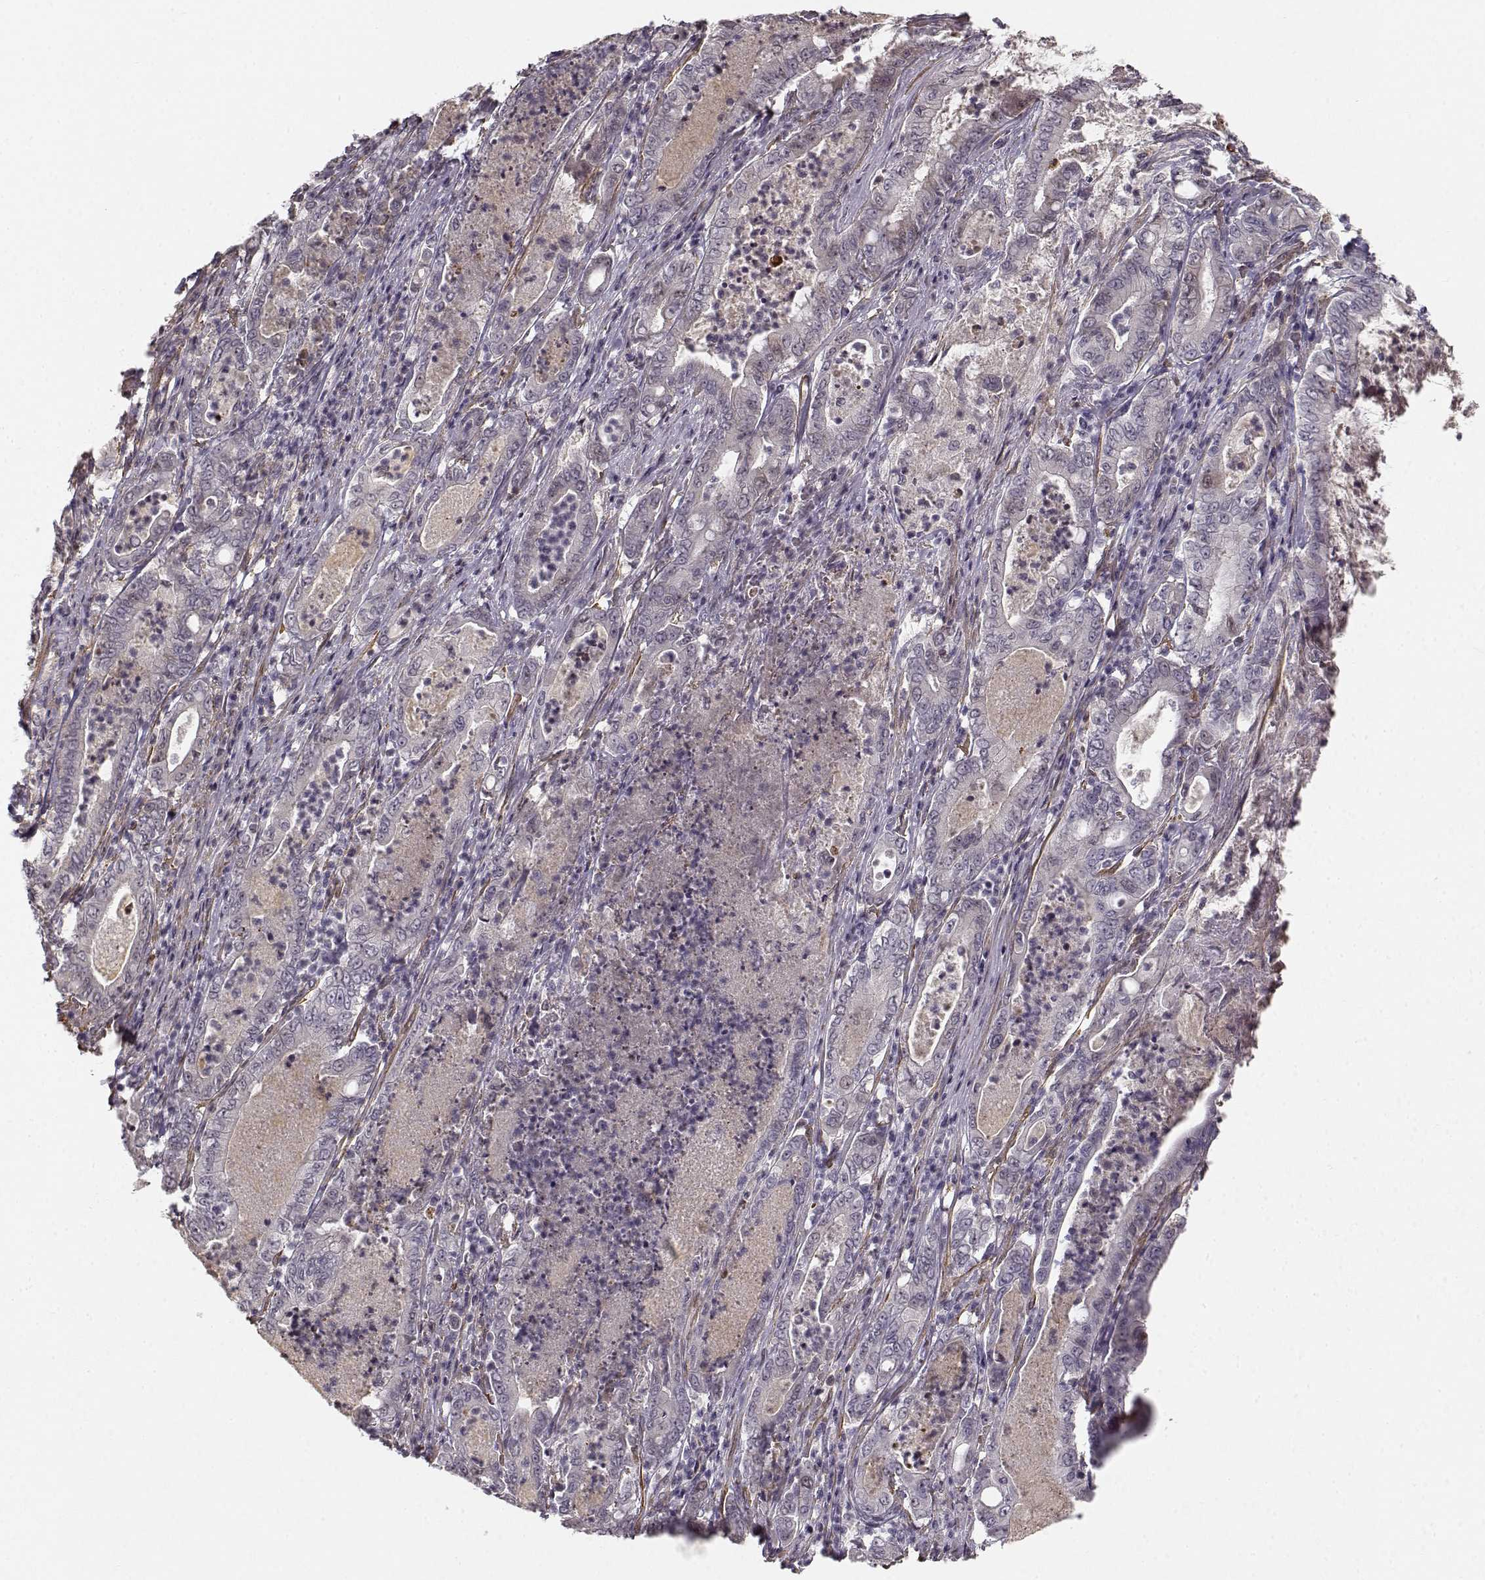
{"staining": {"intensity": "negative", "quantity": "none", "location": "none"}, "tissue": "pancreatic cancer", "cell_type": "Tumor cells", "image_type": "cancer", "snomed": [{"axis": "morphology", "description": "Adenocarcinoma, NOS"}, {"axis": "topography", "description": "Pancreas"}], "caption": "IHC photomicrograph of neoplastic tissue: human pancreatic cancer (adenocarcinoma) stained with DAB (3,3'-diaminobenzidine) shows no significant protein expression in tumor cells. (Brightfield microscopy of DAB immunohistochemistry at high magnification).", "gene": "RGS9BP", "patient": {"sex": "male", "age": 71}}